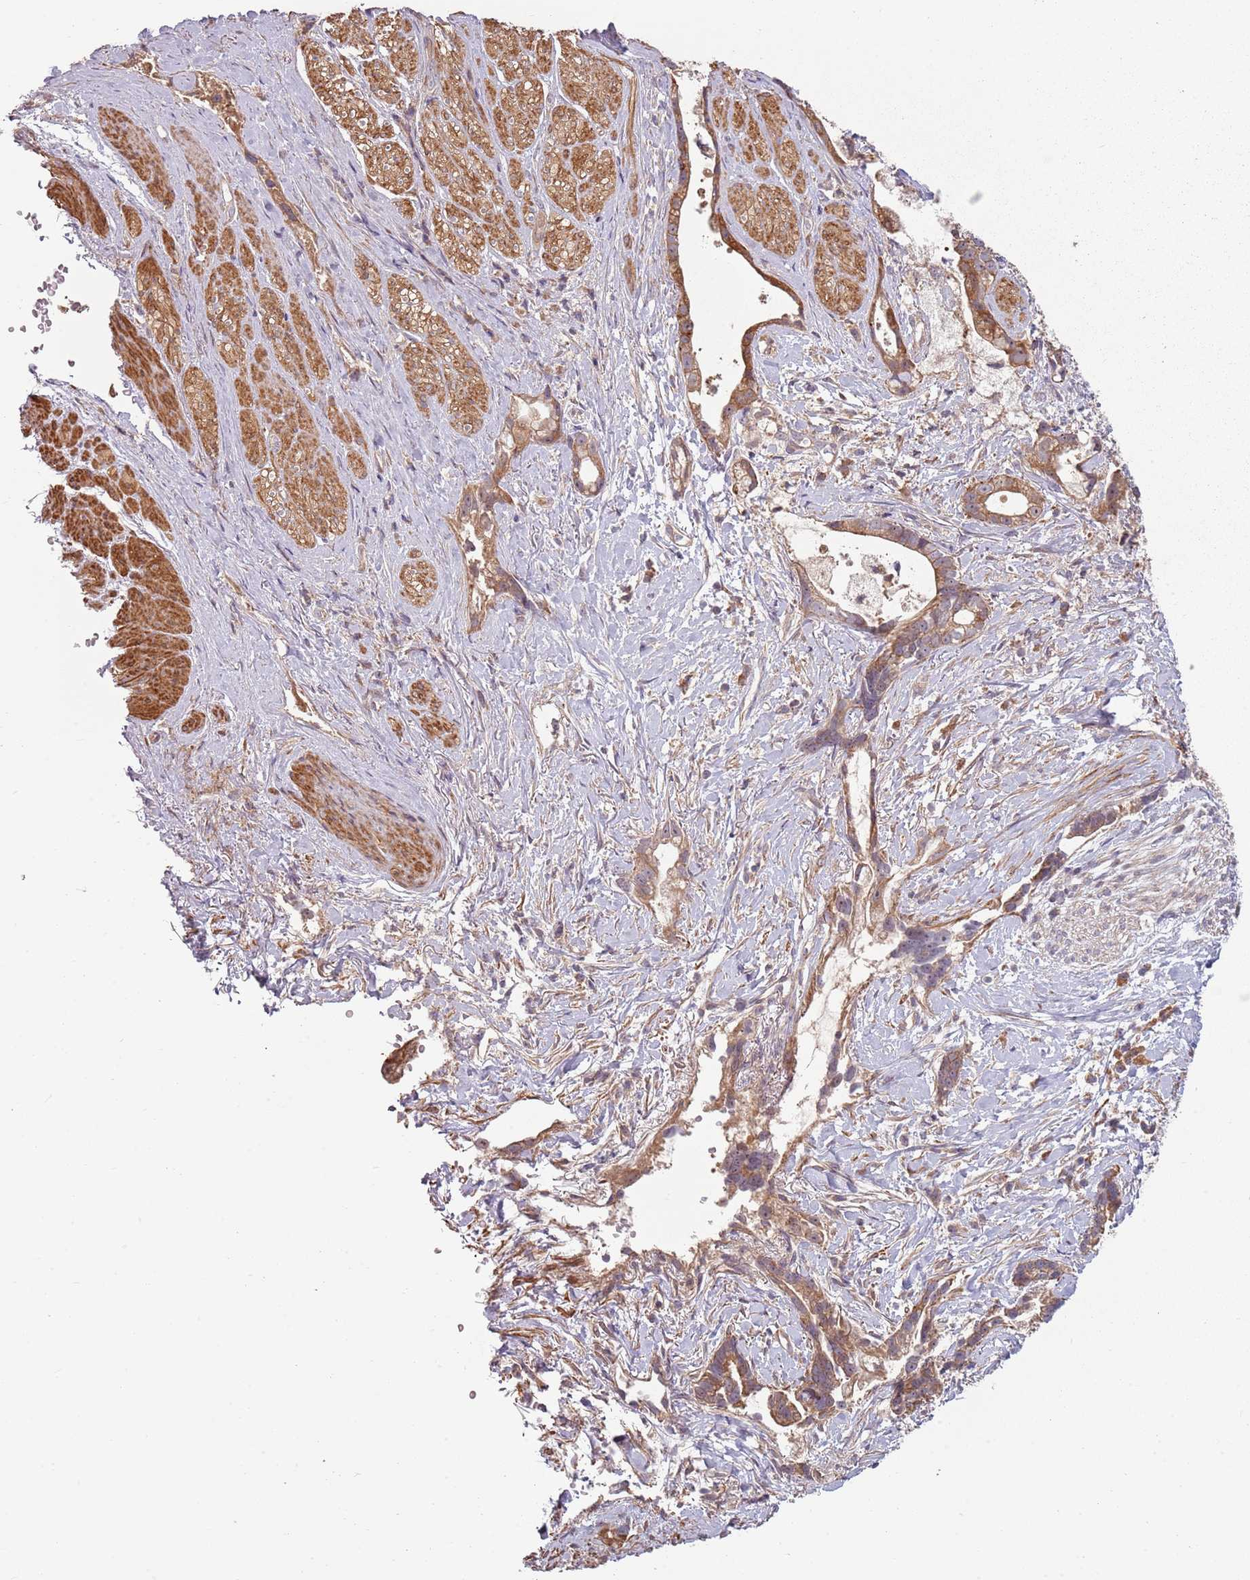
{"staining": {"intensity": "moderate", "quantity": ">75%", "location": "cytoplasmic/membranous"}, "tissue": "stomach cancer", "cell_type": "Tumor cells", "image_type": "cancer", "snomed": [{"axis": "morphology", "description": "Adenocarcinoma, NOS"}, {"axis": "topography", "description": "Stomach"}], "caption": "Human stomach adenocarcinoma stained for a protein (brown) displays moderate cytoplasmic/membranous positive expression in approximately >75% of tumor cells.", "gene": "RPL21", "patient": {"sex": "male", "age": 55}}